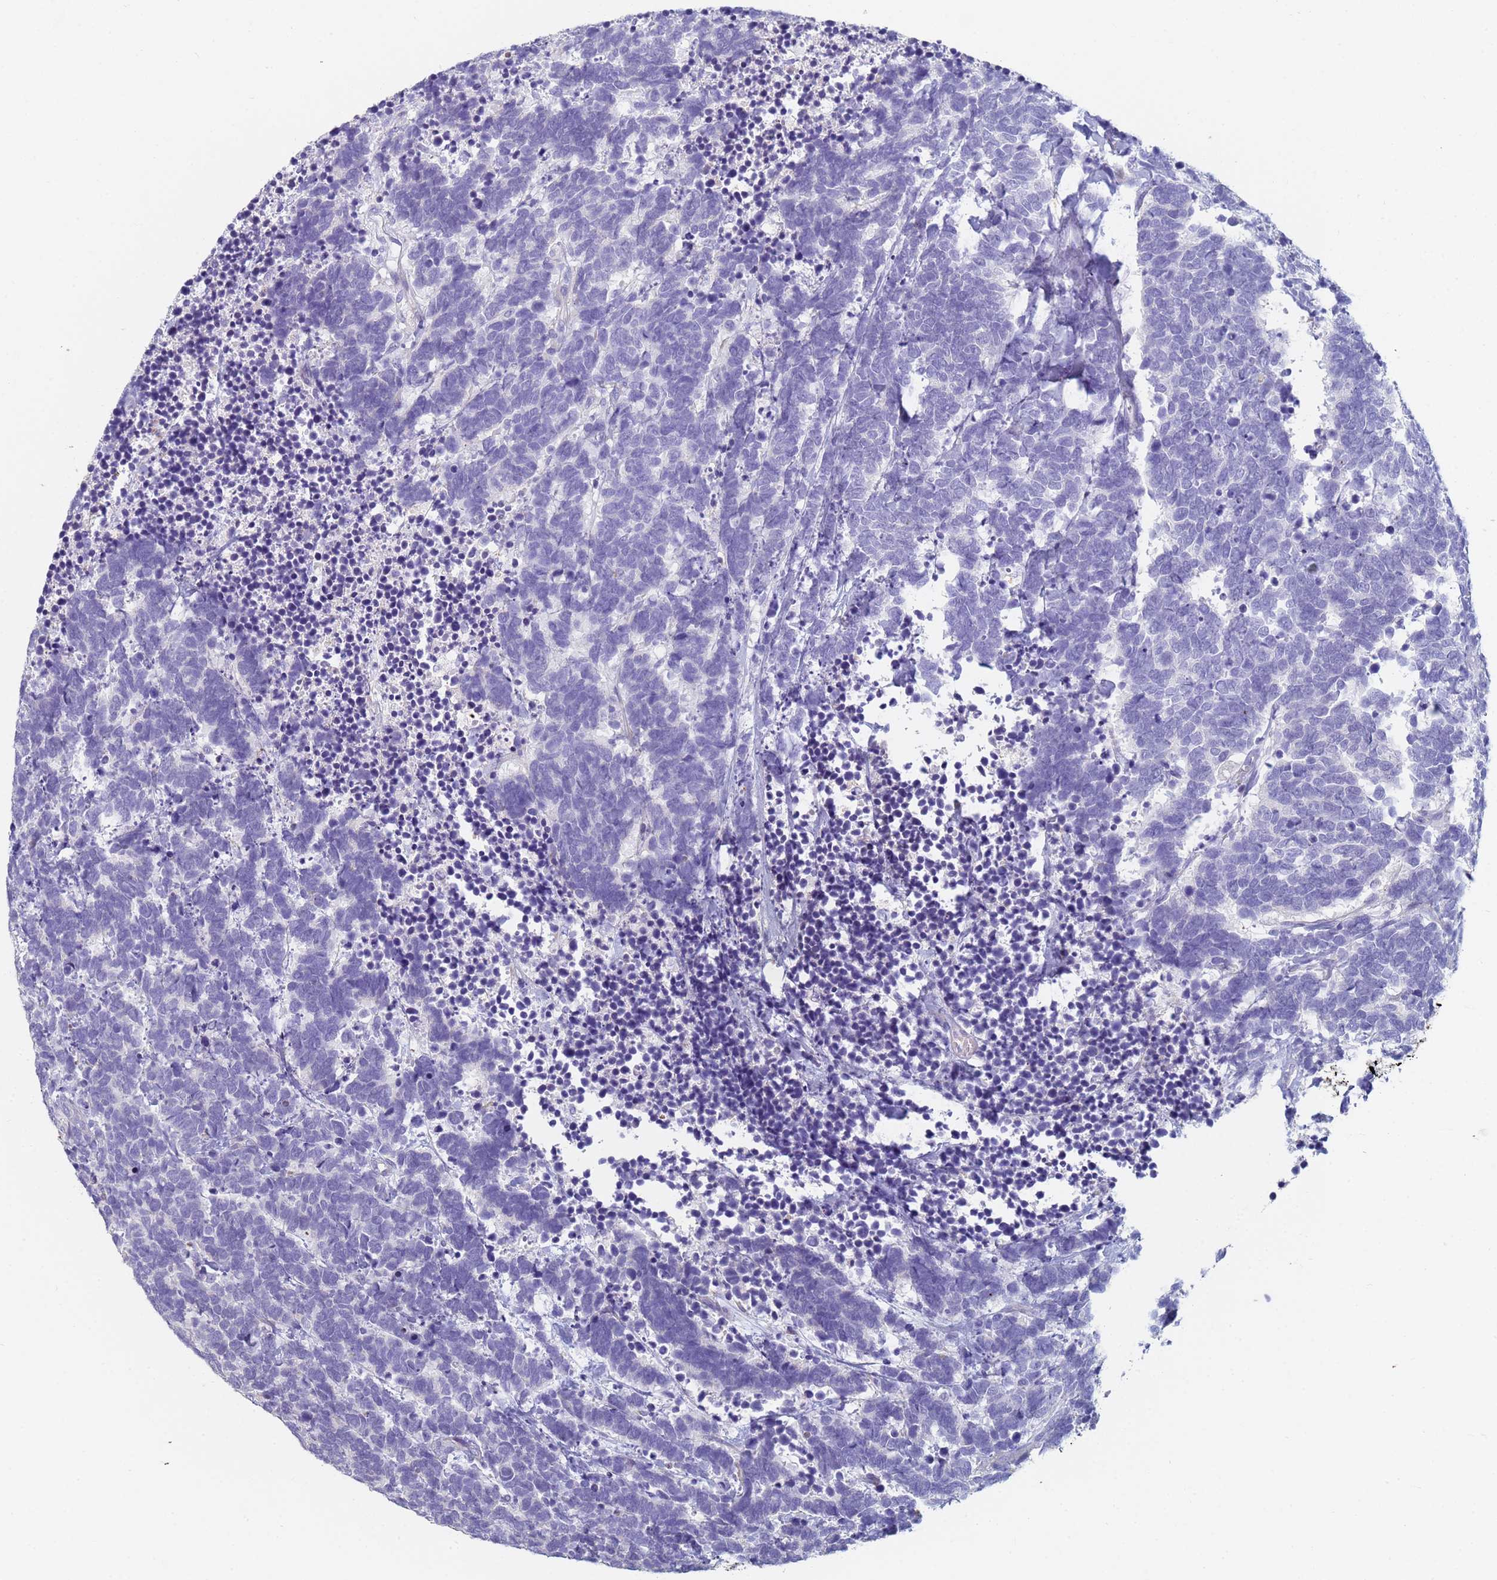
{"staining": {"intensity": "negative", "quantity": "none", "location": "none"}, "tissue": "carcinoid", "cell_type": "Tumor cells", "image_type": "cancer", "snomed": [{"axis": "morphology", "description": "Carcinoma, NOS"}, {"axis": "morphology", "description": "Carcinoid, malignant, NOS"}, {"axis": "topography", "description": "Urinary bladder"}], "caption": "Immunohistochemical staining of carcinoma demonstrates no significant positivity in tumor cells.", "gene": "ABCA8", "patient": {"sex": "male", "age": 57}}